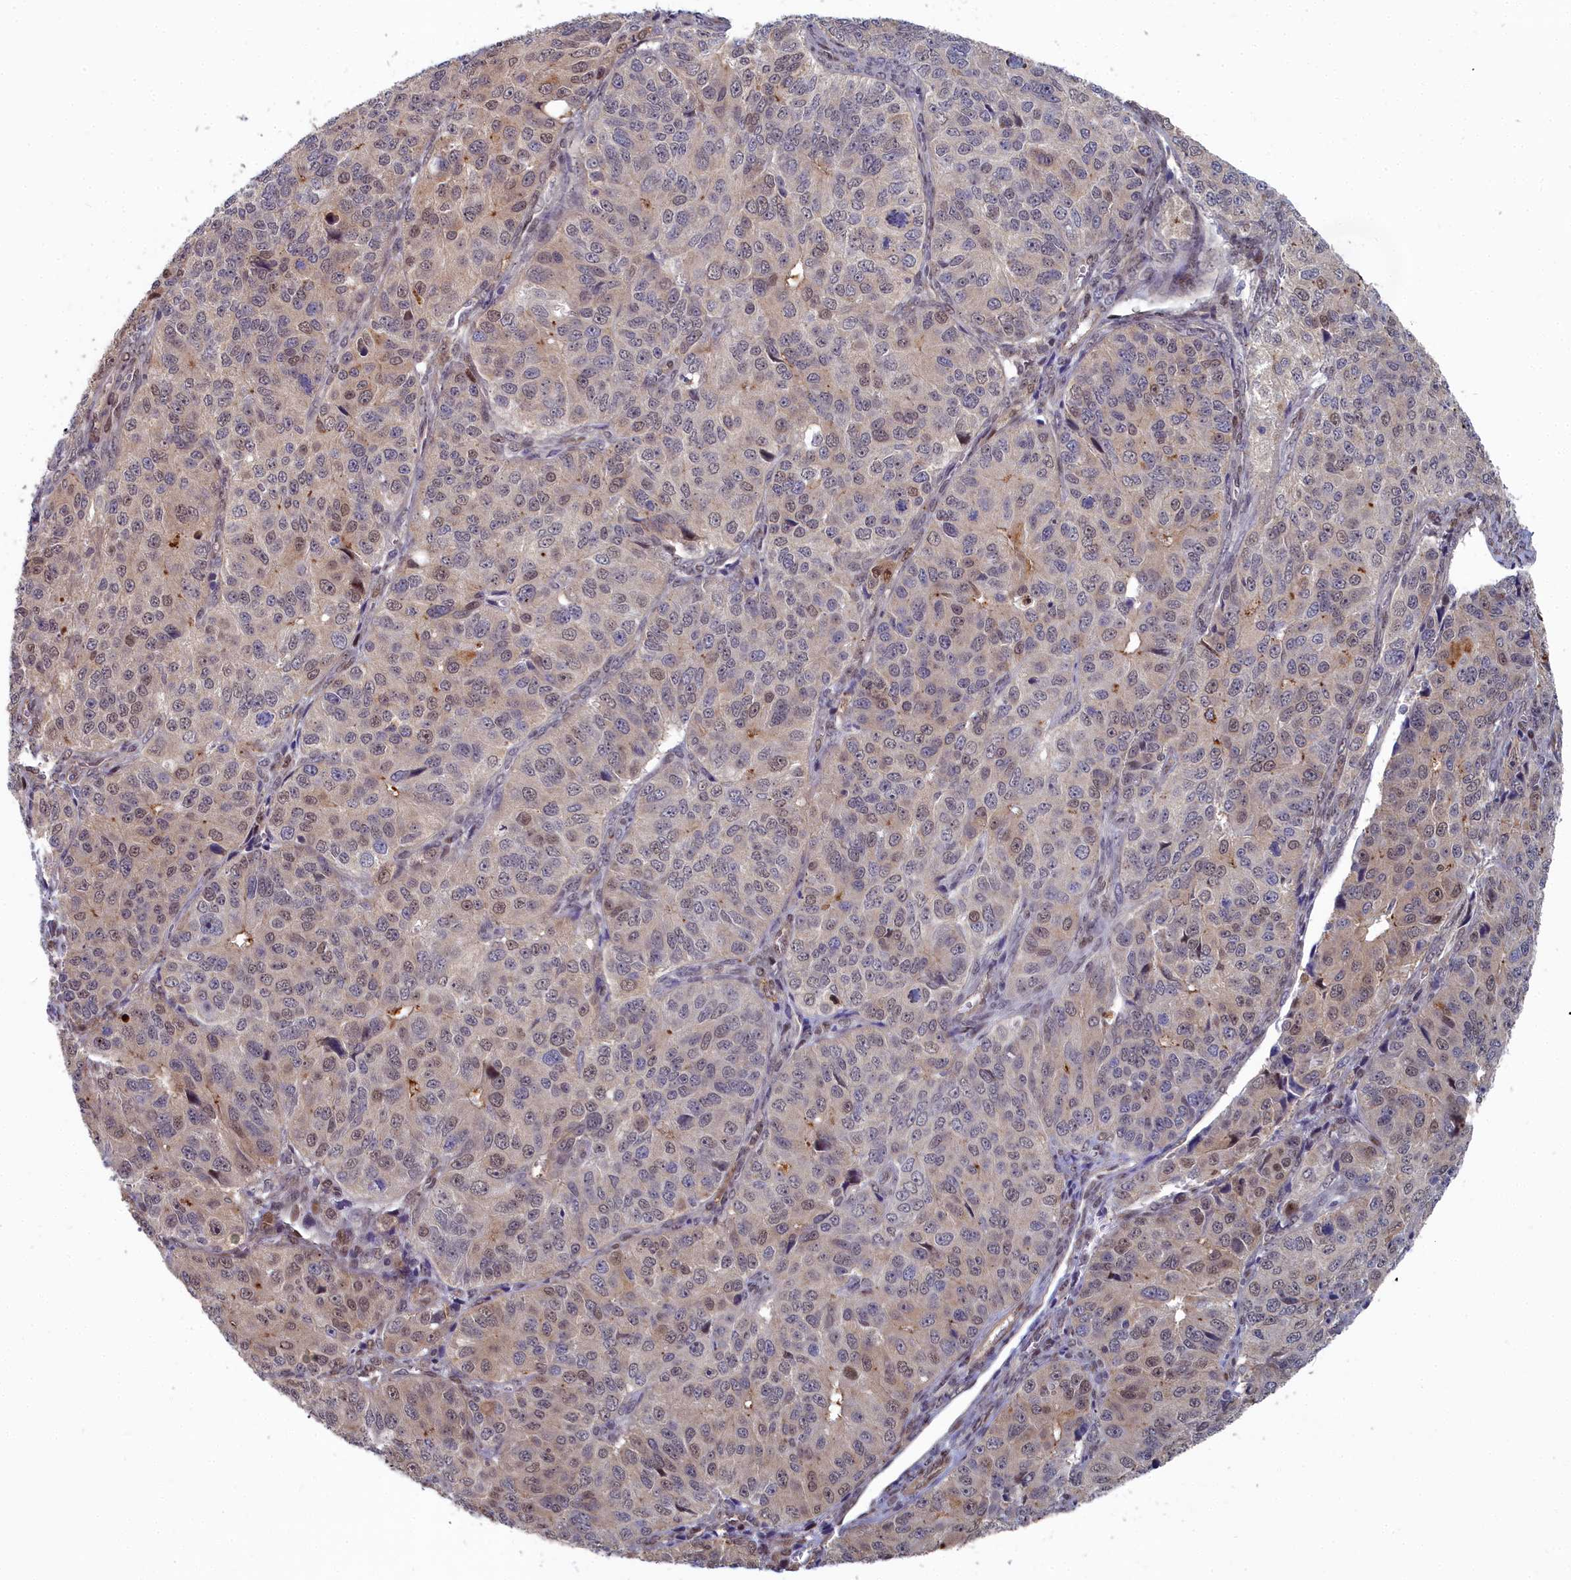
{"staining": {"intensity": "weak", "quantity": "25%-75%", "location": "nuclear"}, "tissue": "ovarian cancer", "cell_type": "Tumor cells", "image_type": "cancer", "snomed": [{"axis": "morphology", "description": "Carcinoma, endometroid"}, {"axis": "topography", "description": "Ovary"}], "caption": "Ovarian cancer (endometroid carcinoma) stained with a brown dye demonstrates weak nuclear positive expression in approximately 25%-75% of tumor cells.", "gene": "RPS27A", "patient": {"sex": "female", "age": 51}}